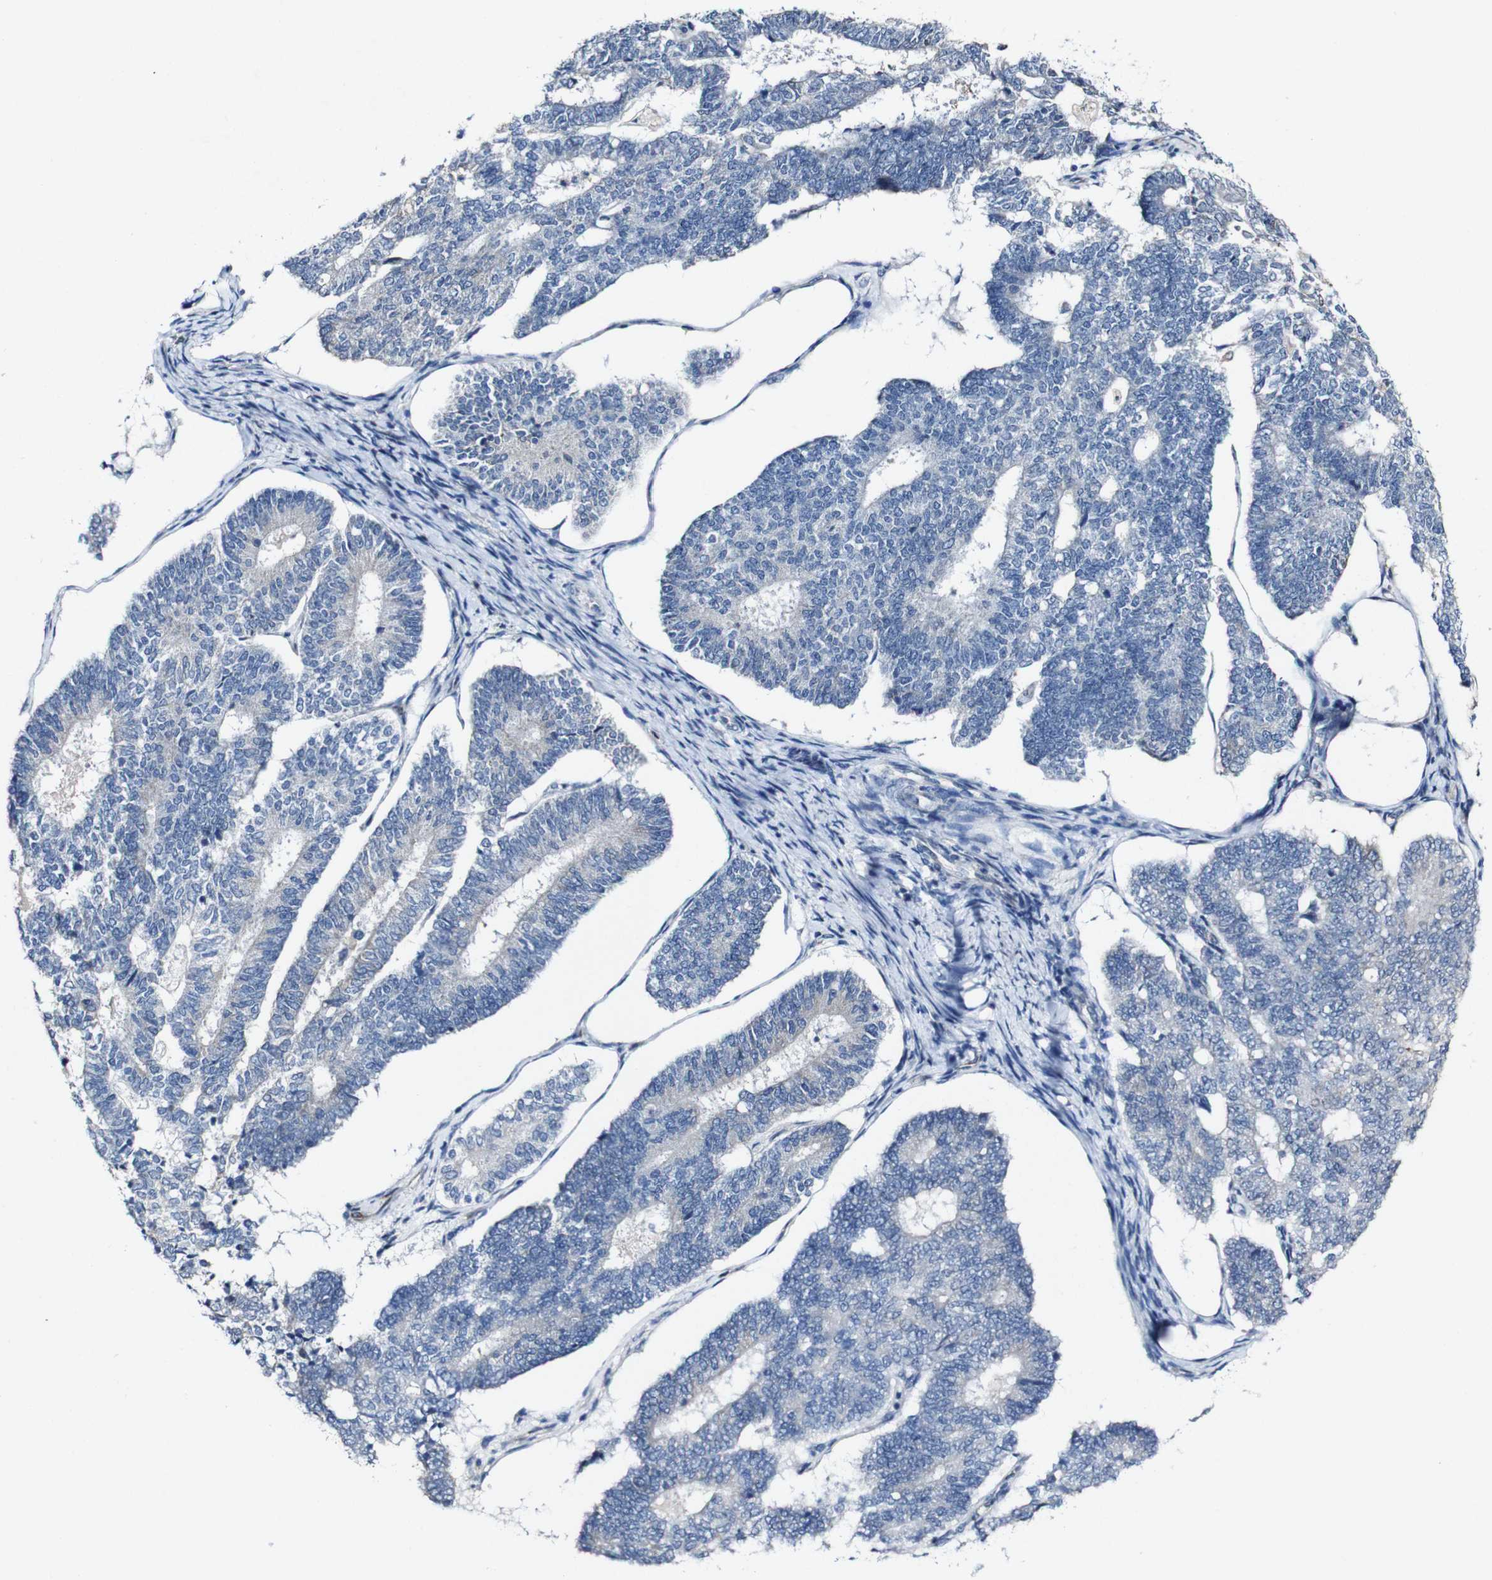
{"staining": {"intensity": "negative", "quantity": "none", "location": "none"}, "tissue": "endometrial cancer", "cell_type": "Tumor cells", "image_type": "cancer", "snomed": [{"axis": "morphology", "description": "Adenocarcinoma, NOS"}, {"axis": "topography", "description": "Endometrium"}], "caption": "Immunohistochemistry (IHC) of endometrial adenocarcinoma demonstrates no staining in tumor cells.", "gene": "GRAMD1A", "patient": {"sex": "female", "age": 70}}